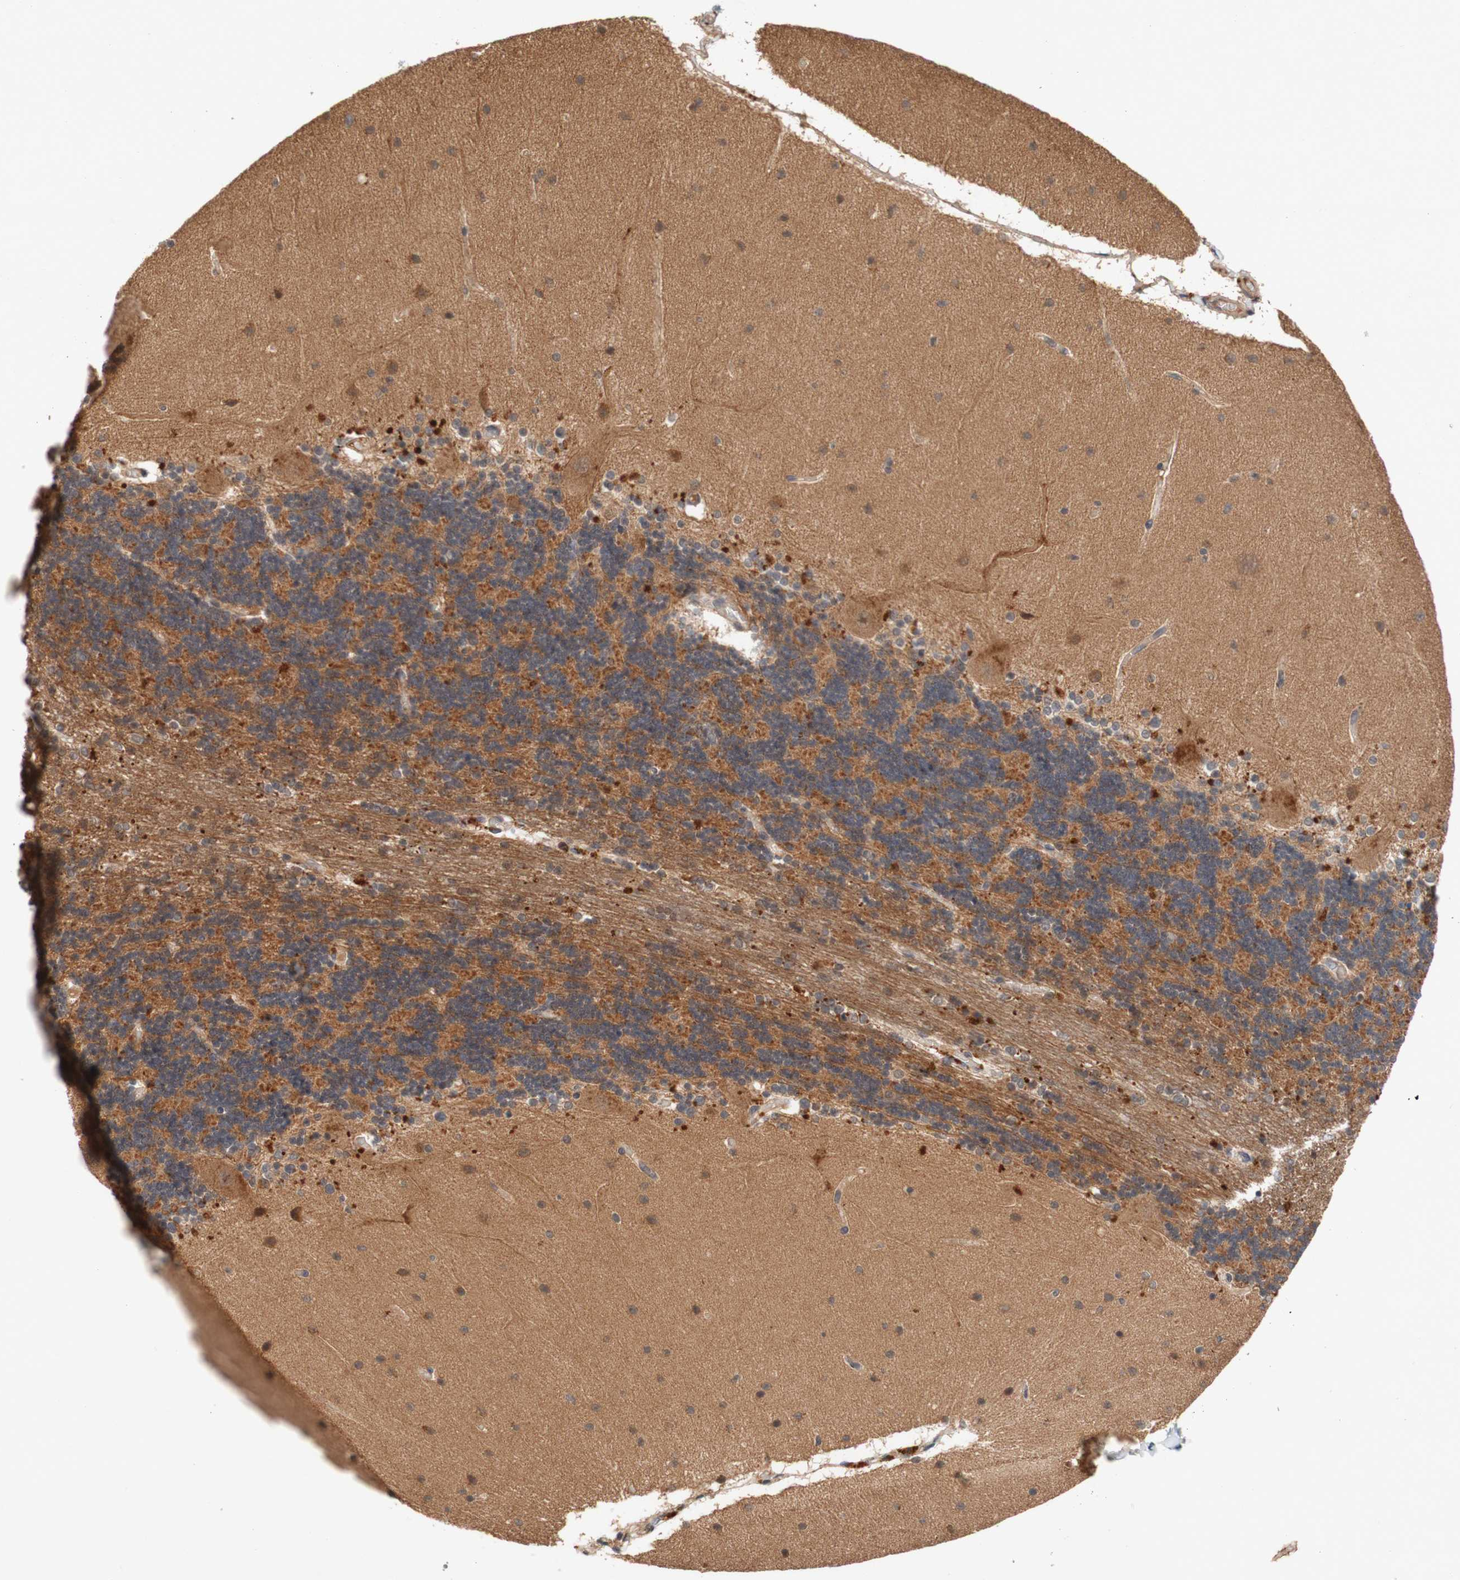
{"staining": {"intensity": "negative", "quantity": "none", "location": "none"}, "tissue": "cerebellum", "cell_type": "Cells in granular layer", "image_type": "normal", "snomed": [{"axis": "morphology", "description": "Normal tissue, NOS"}, {"axis": "topography", "description": "Cerebellum"}], "caption": "Cerebellum was stained to show a protein in brown. There is no significant staining in cells in granular layer. Nuclei are stained in blue.", "gene": "PIN1", "patient": {"sex": "female", "age": 54}}